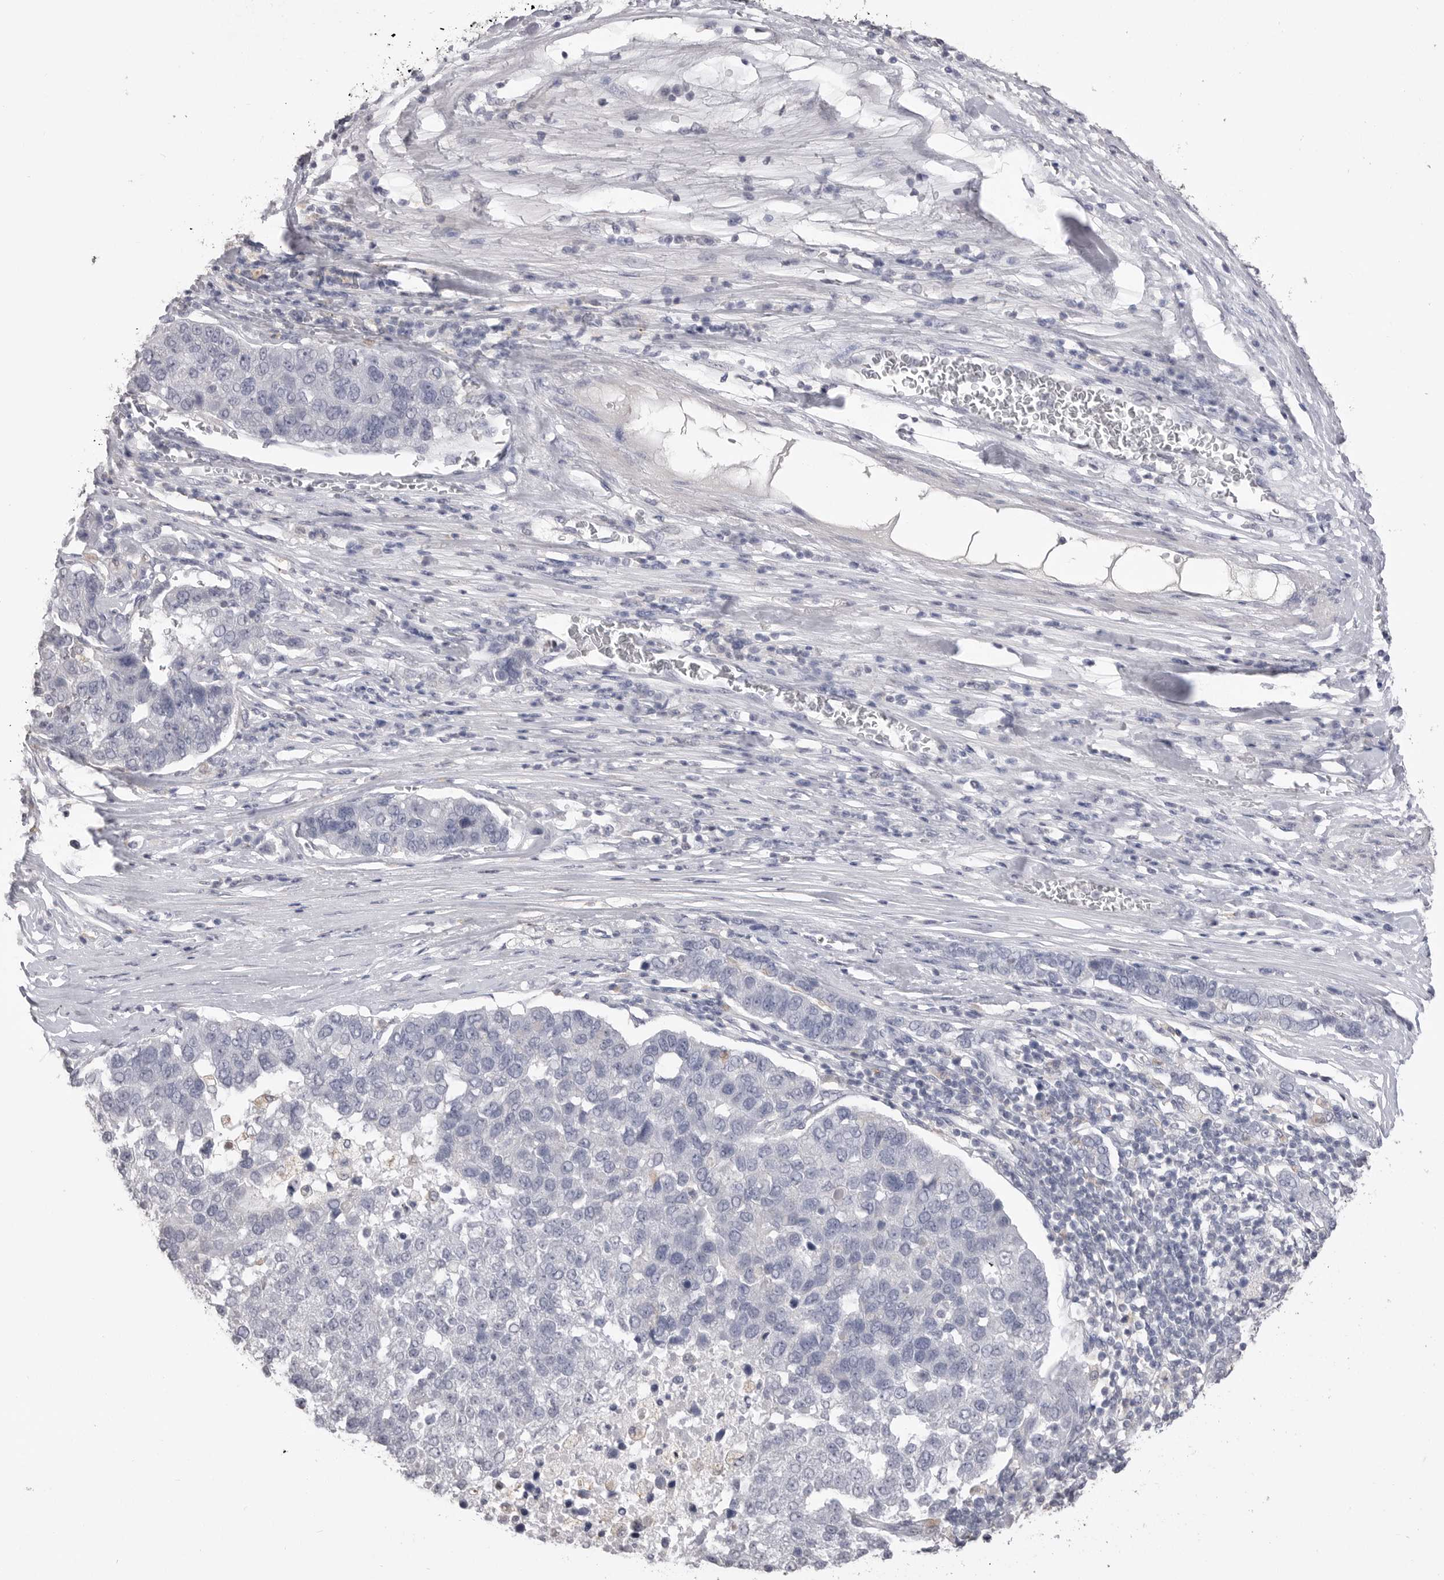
{"staining": {"intensity": "negative", "quantity": "none", "location": "none"}, "tissue": "pancreatic cancer", "cell_type": "Tumor cells", "image_type": "cancer", "snomed": [{"axis": "morphology", "description": "Adenocarcinoma, NOS"}, {"axis": "topography", "description": "Pancreas"}], "caption": "DAB immunohistochemical staining of adenocarcinoma (pancreatic) shows no significant positivity in tumor cells. Nuclei are stained in blue.", "gene": "ICAM5", "patient": {"sex": "female", "age": 61}}